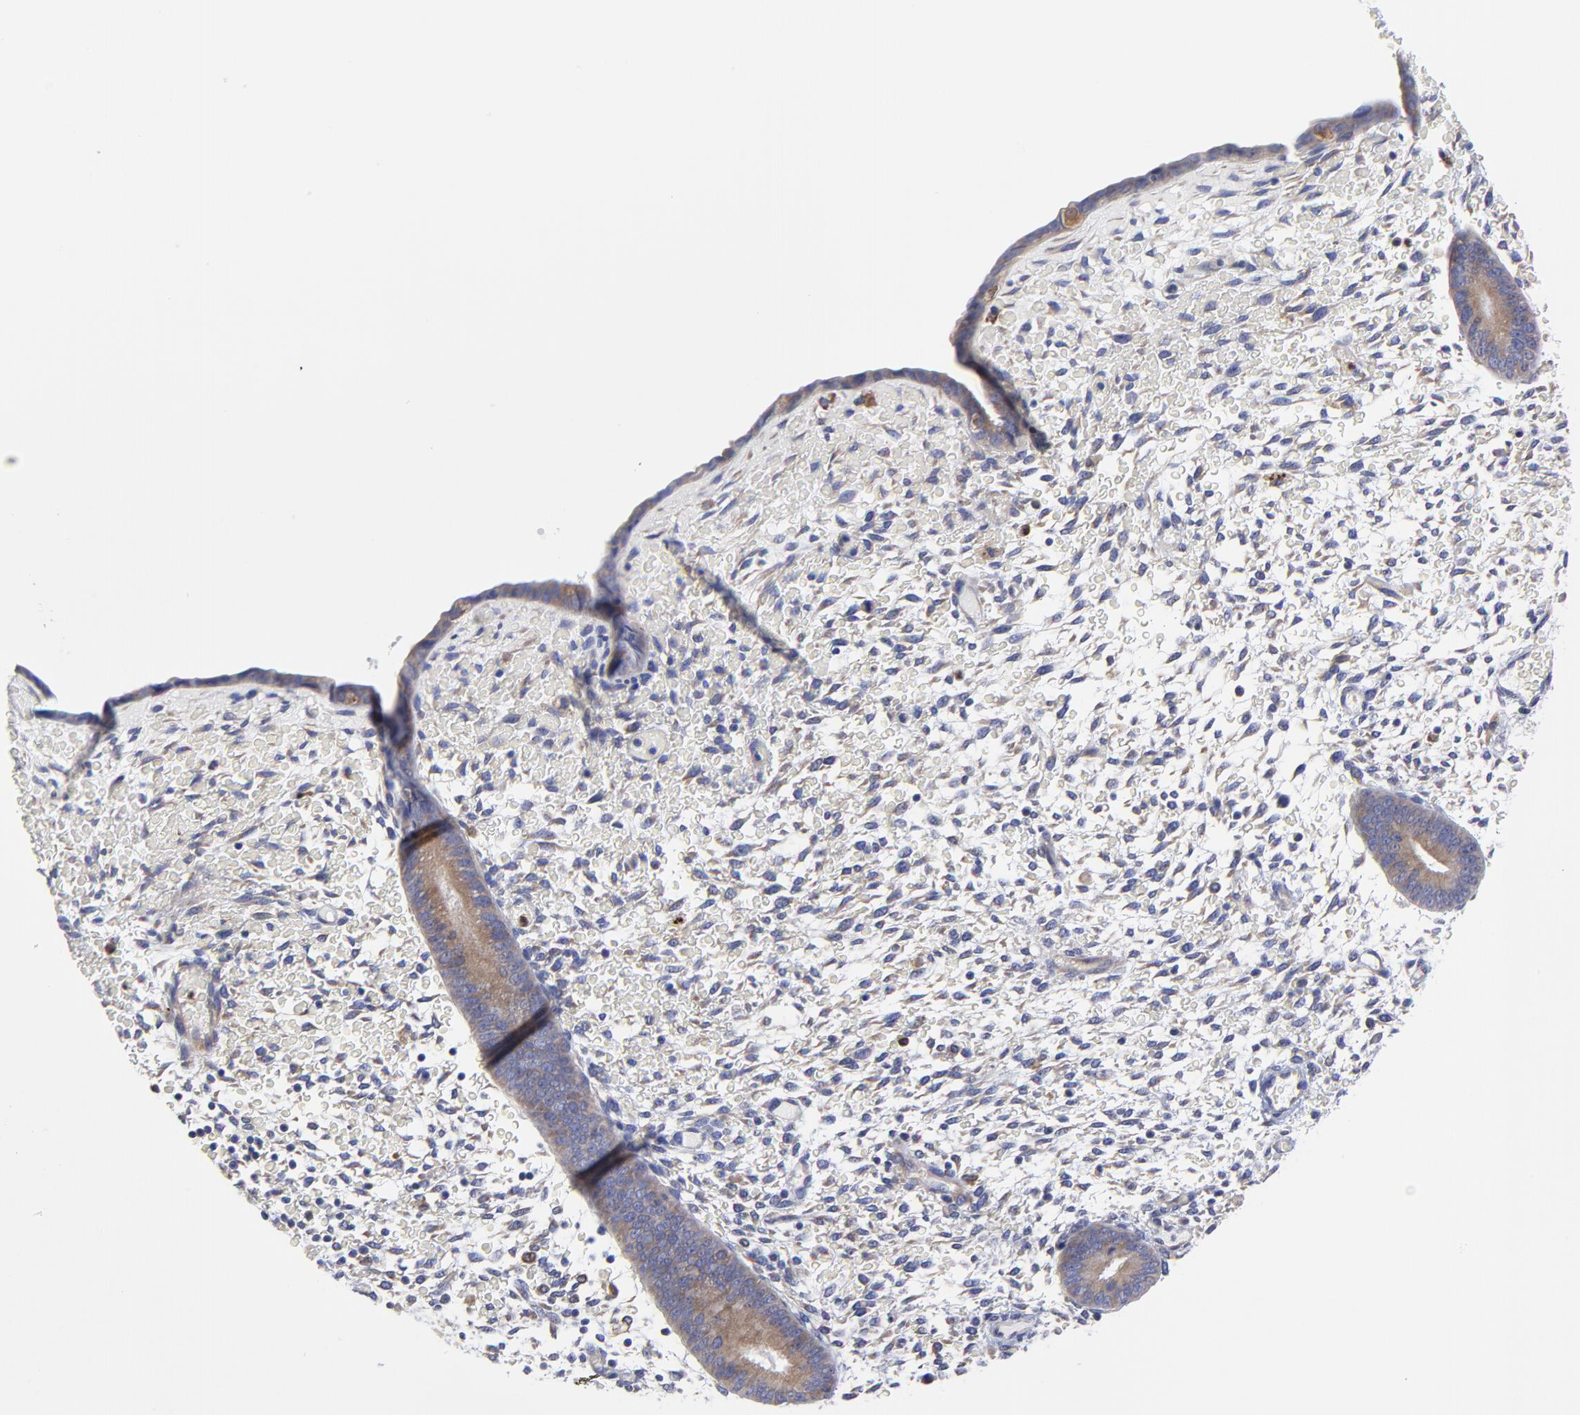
{"staining": {"intensity": "negative", "quantity": "none", "location": "none"}, "tissue": "endometrium", "cell_type": "Cells in endometrial stroma", "image_type": "normal", "snomed": [{"axis": "morphology", "description": "Normal tissue, NOS"}, {"axis": "topography", "description": "Endometrium"}], "caption": "The immunohistochemistry (IHC) photomicrograph has no significant positivity in cells in endometrial stroma of endometrium.", "gene": "MOSPD2", "patient": {"sex": "female", "age": 42}}